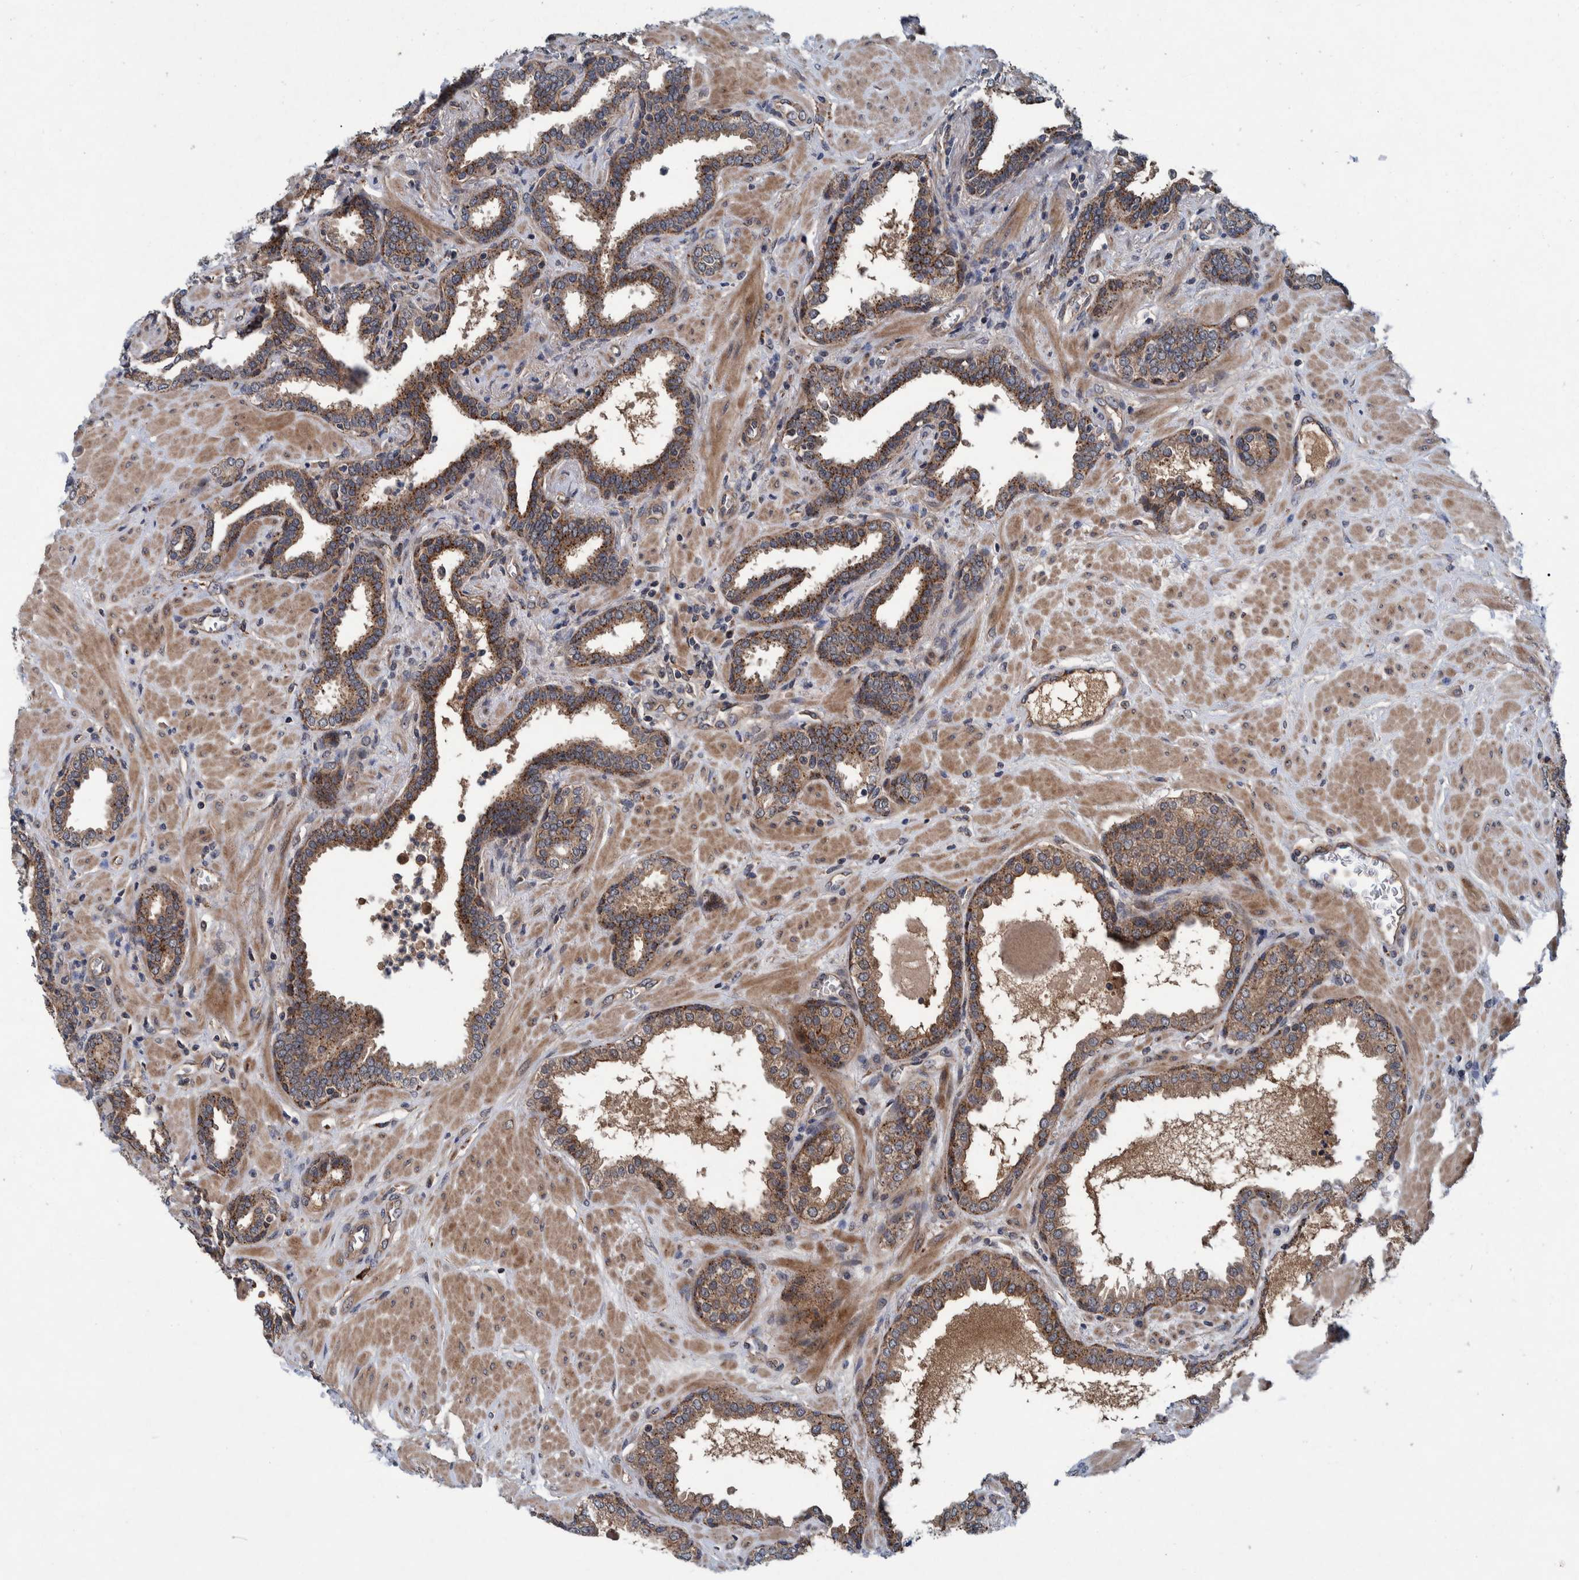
{"staining": {"intensity": "moderate", "quantity": ">75%", "location": "cytoplasmic/membranous"}, "tissue": "prostate", "cell_type": "Glandular cells", "image_type": "normal", "snomed": [{"axis": "morphology", "description": "Normal tissue, NOS"}, {"axis": "topography", "description": "Prostate"}], "caption": "Protein expression analysis of benign prostate demonstrates moderate cytoplasmic/membranous expression in approximately >75% of glandular cells.", "gene": "ITIH3", "patient": {"sex": "male", "age": 51}}